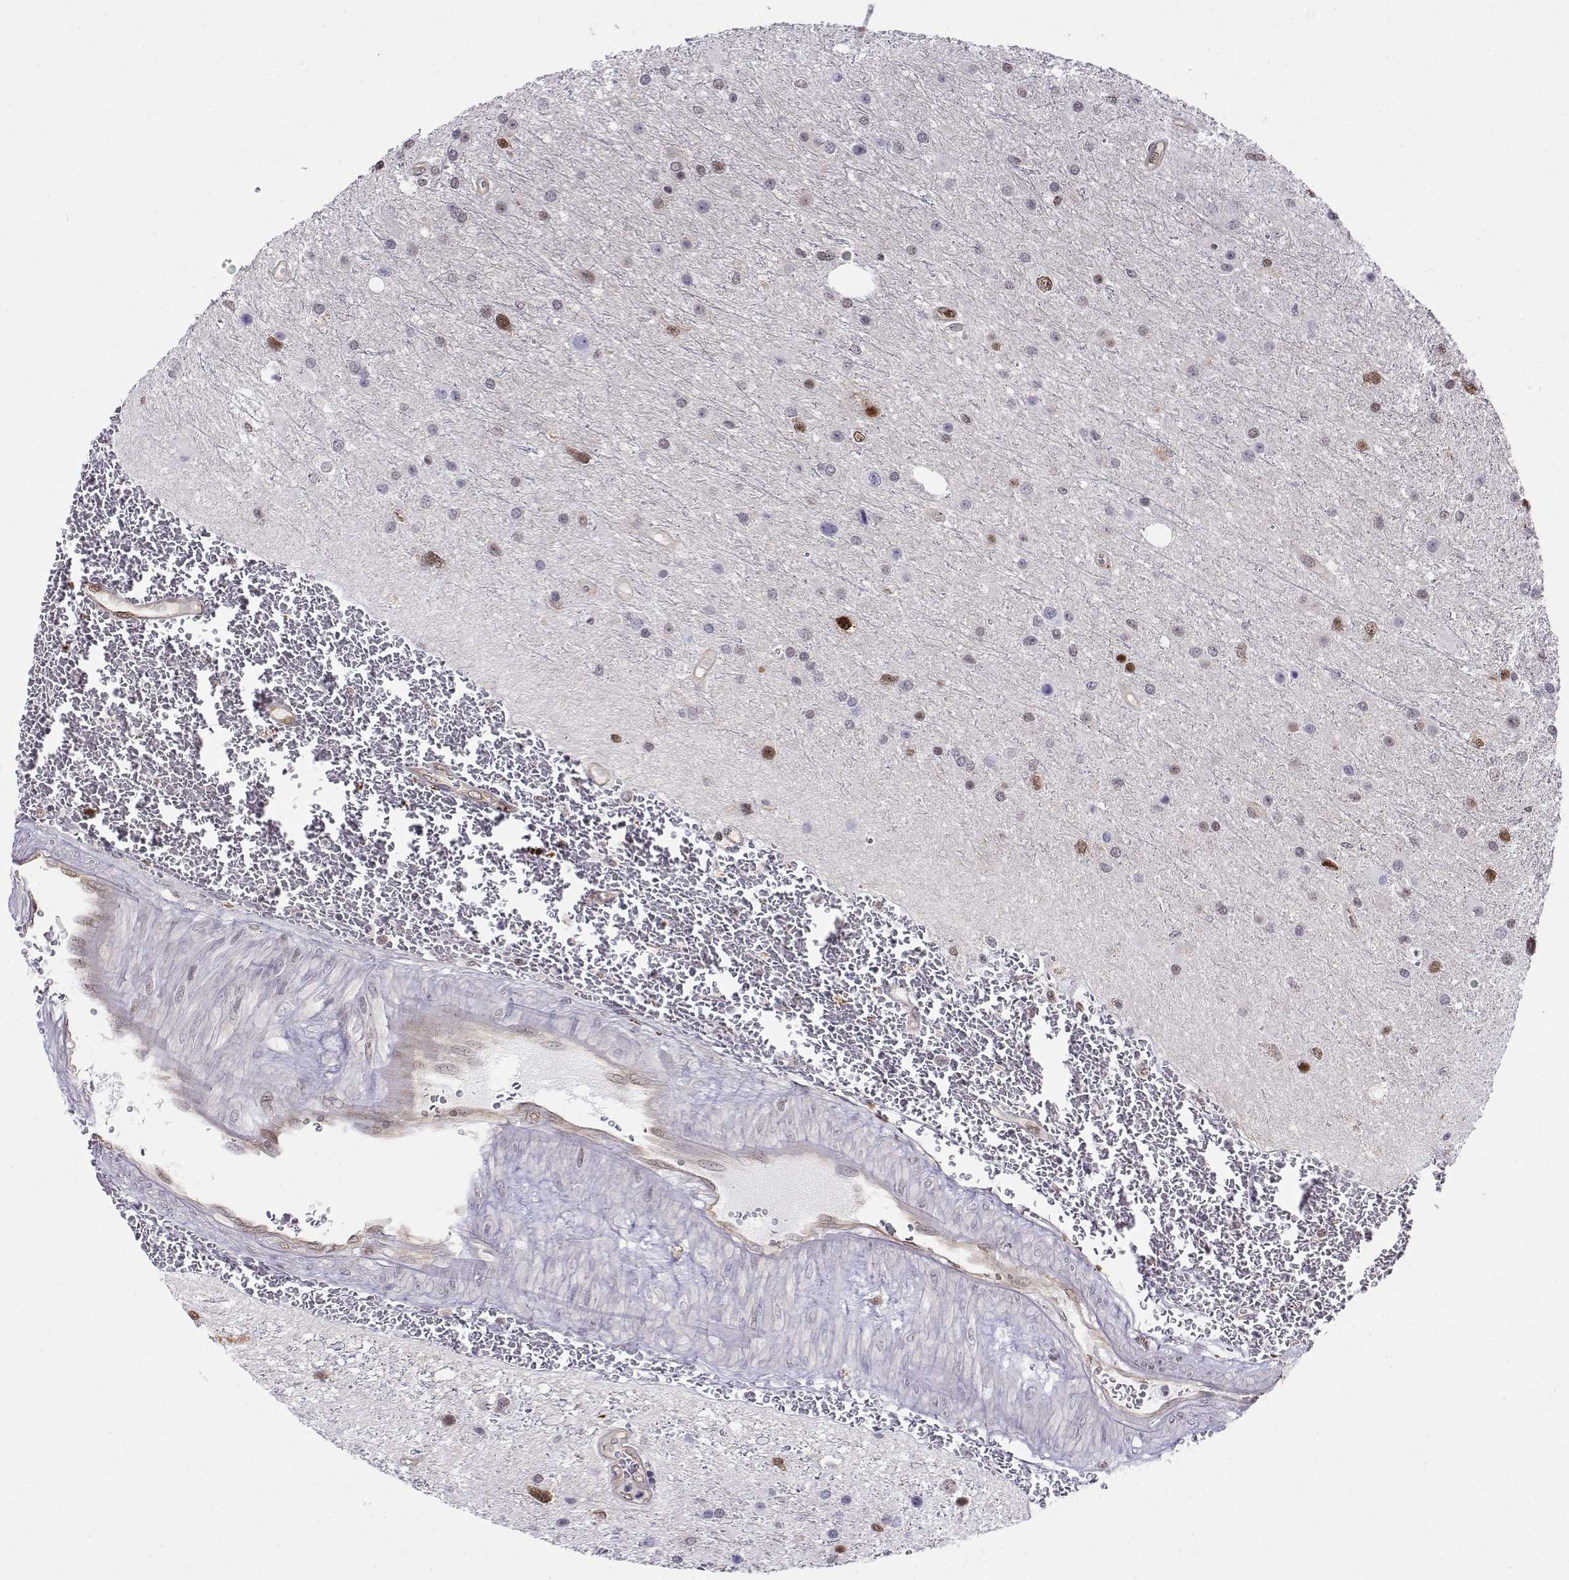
{"staining": {"intensity": "strong", "quantity": "<25%", "location": "nuclear"}, "tissue": "glioma", "cell_type": "Tumor cells", "image_type": "cancer", "snomed": [{"axis": "morphology", "description": "Glioma, malignant, Low grade"}, {"axis": "topography", "description": "Brain"}], "caption": "Low-grade glioma (malignant) tissue reveals strong nuclear positivity in approximately <25% of tumor cells, visualized by immunohistochemistry.", "gene": "ERF", "patient": {"sex": "female", "age": 32}}